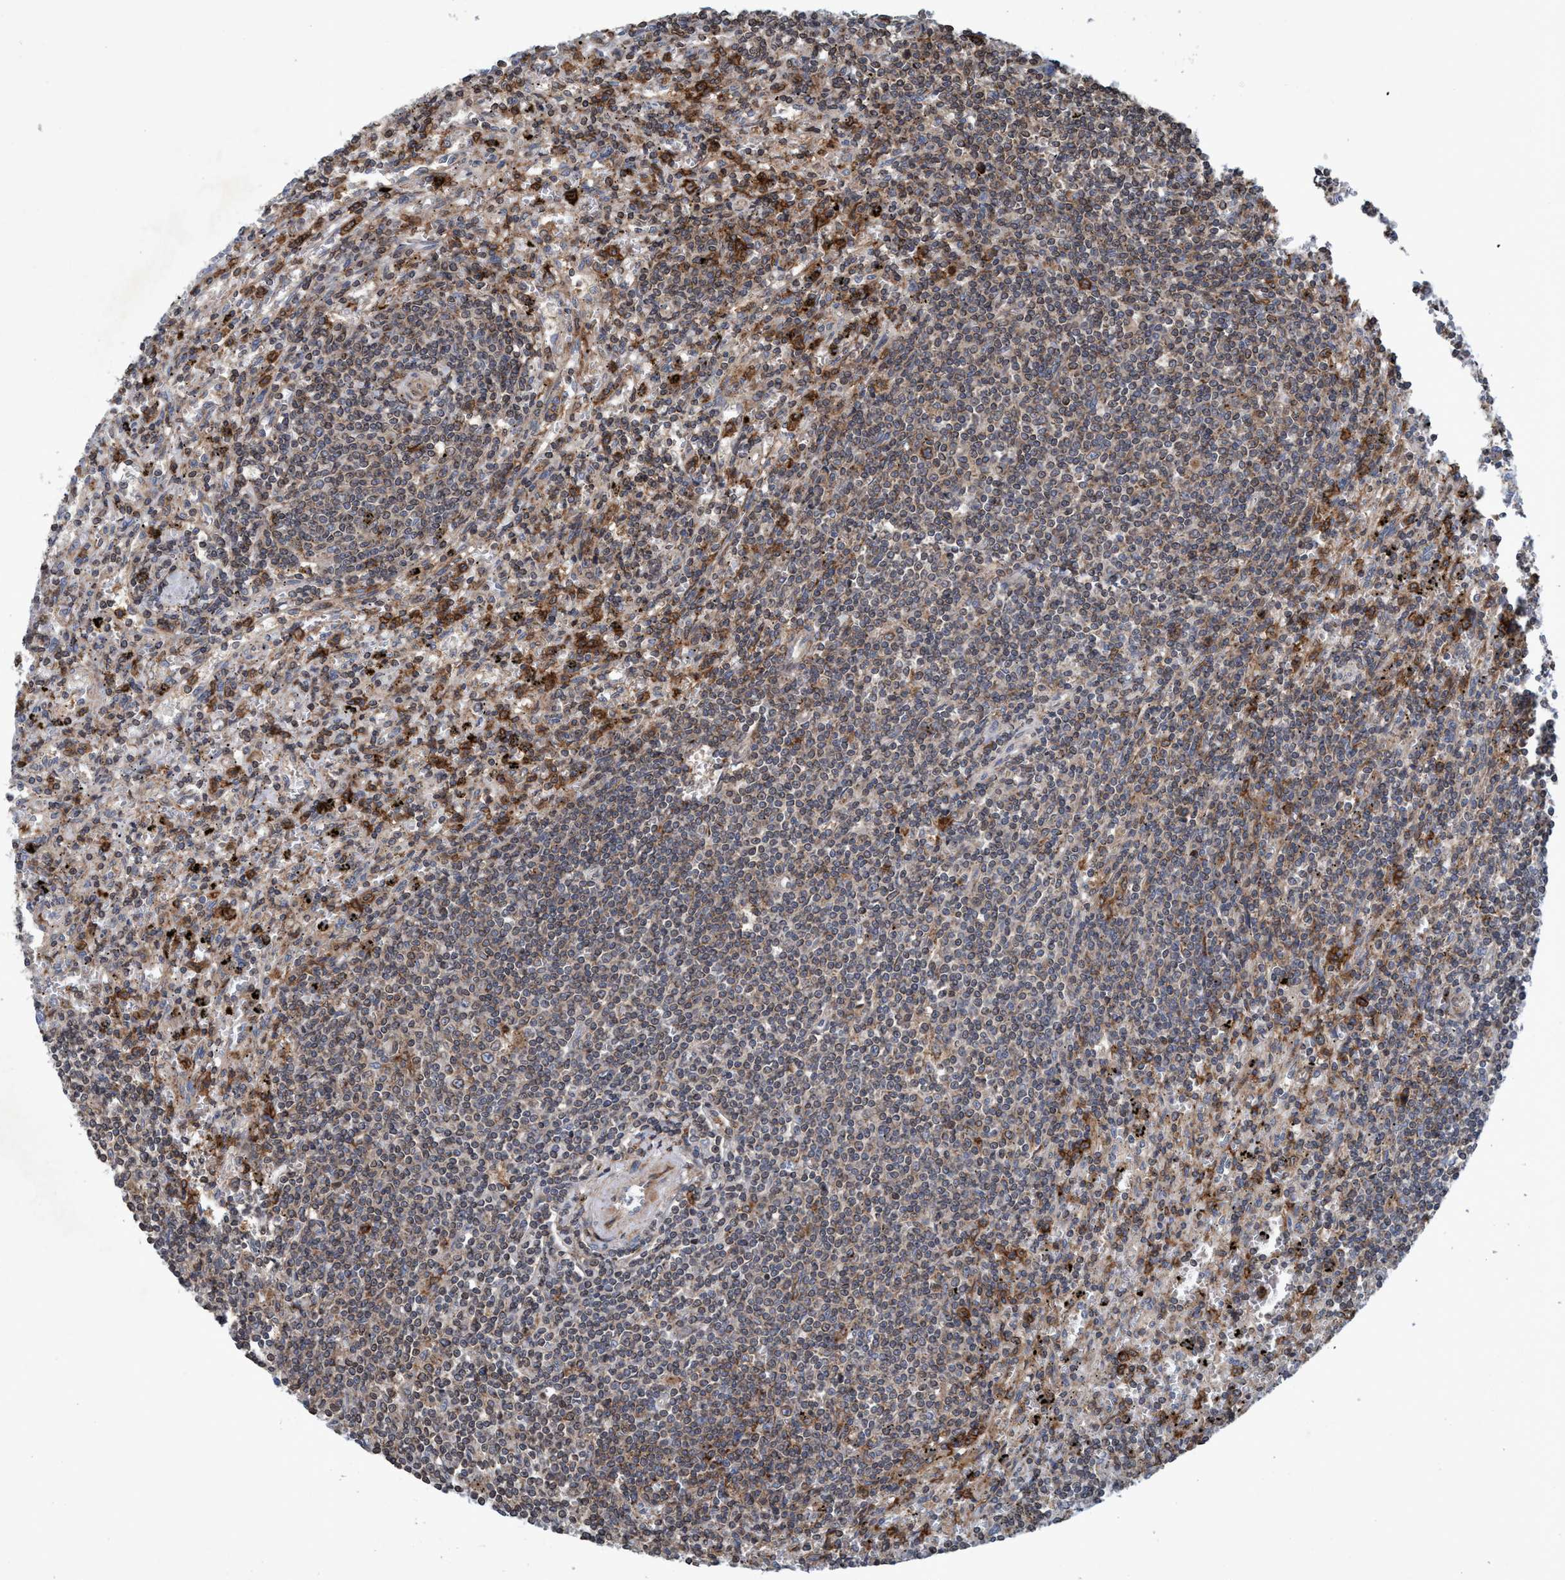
{"staining": {"intensity": "weak", "quantity": "25%-75%", "location": "cytoplasmic/membranous"}, "tissue": "lymphoma", "cell_type": "Tumor cells", "image_type": "cancer", "snomed": [{"axis": "morphology", "description": "Malignant lymphoma, non-Hodgkin's type, Low grade"}, {"axis": "topography", "description": "Spleen"}], "caption": "Low-grade malignant lymphoma, non-Hodgkin's type tissue shows weak cytoplasmic/membranous expression in about 25%-75% of tumor cells, visualized by immunohistochemistry.", "gene": "SLC16A3", "patient": {"sex": "male", "age": 76}}